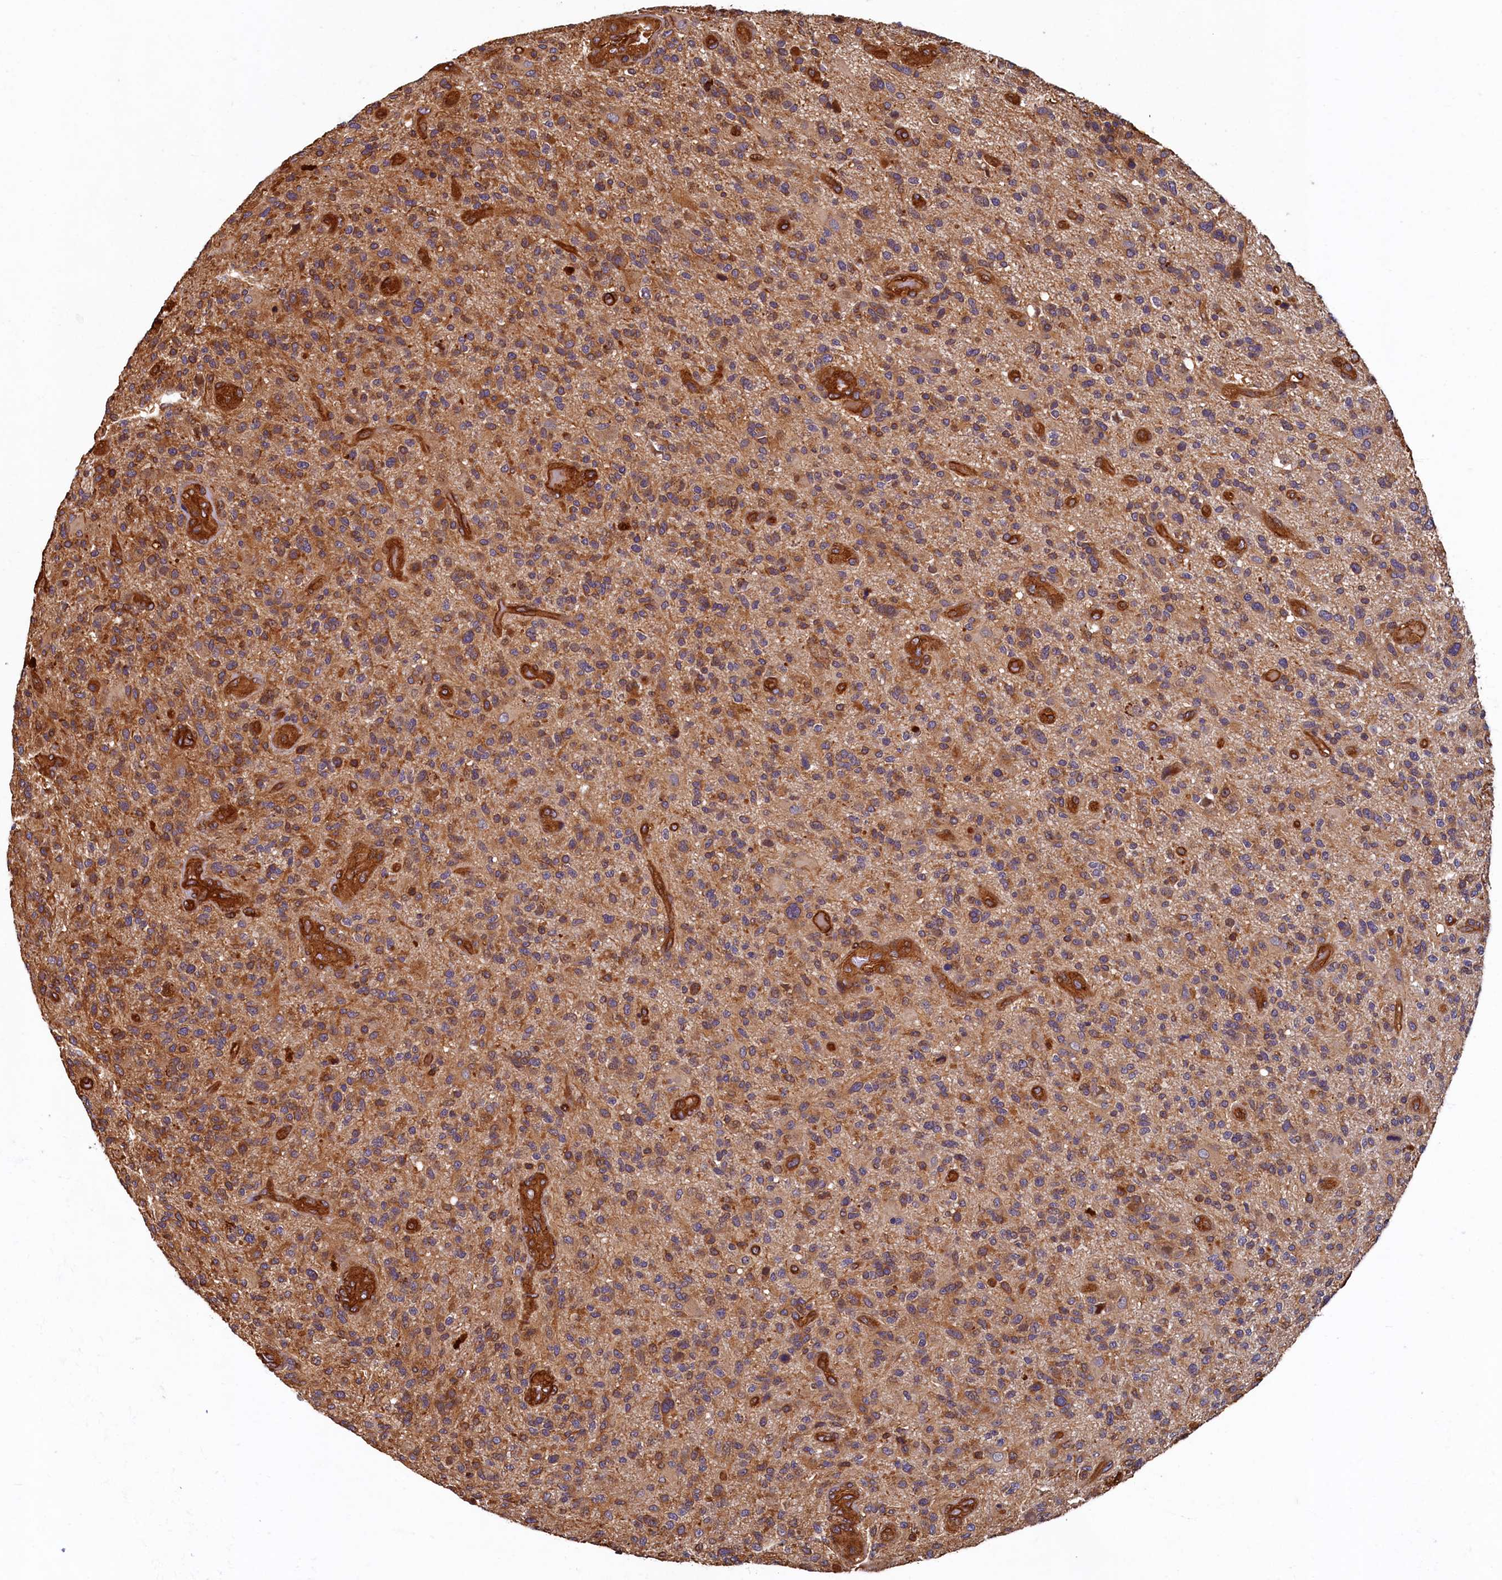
{"staining": {"intensity": "moderate", "quantity": "25%-75%", "location": "cytoplasmic/membranous"}, "tissue": "glioma", "cell_type": "Tumor cells", "image_type": "cancer", "snomed": [{"axis": "morphology", "description": "Glioma, malignant, High grade"}, {"axis": "topography", "description": "Brain"}], "caption": "A high-resolution image shows IHC staining of malignant glioma (high-grade), which exhibits moderate cytoplasmic/membranous expression in approximately 25%-75% of tumor cells.", "gene": "CCDC102B", "patient": {"sex": "male", "age": 47}}